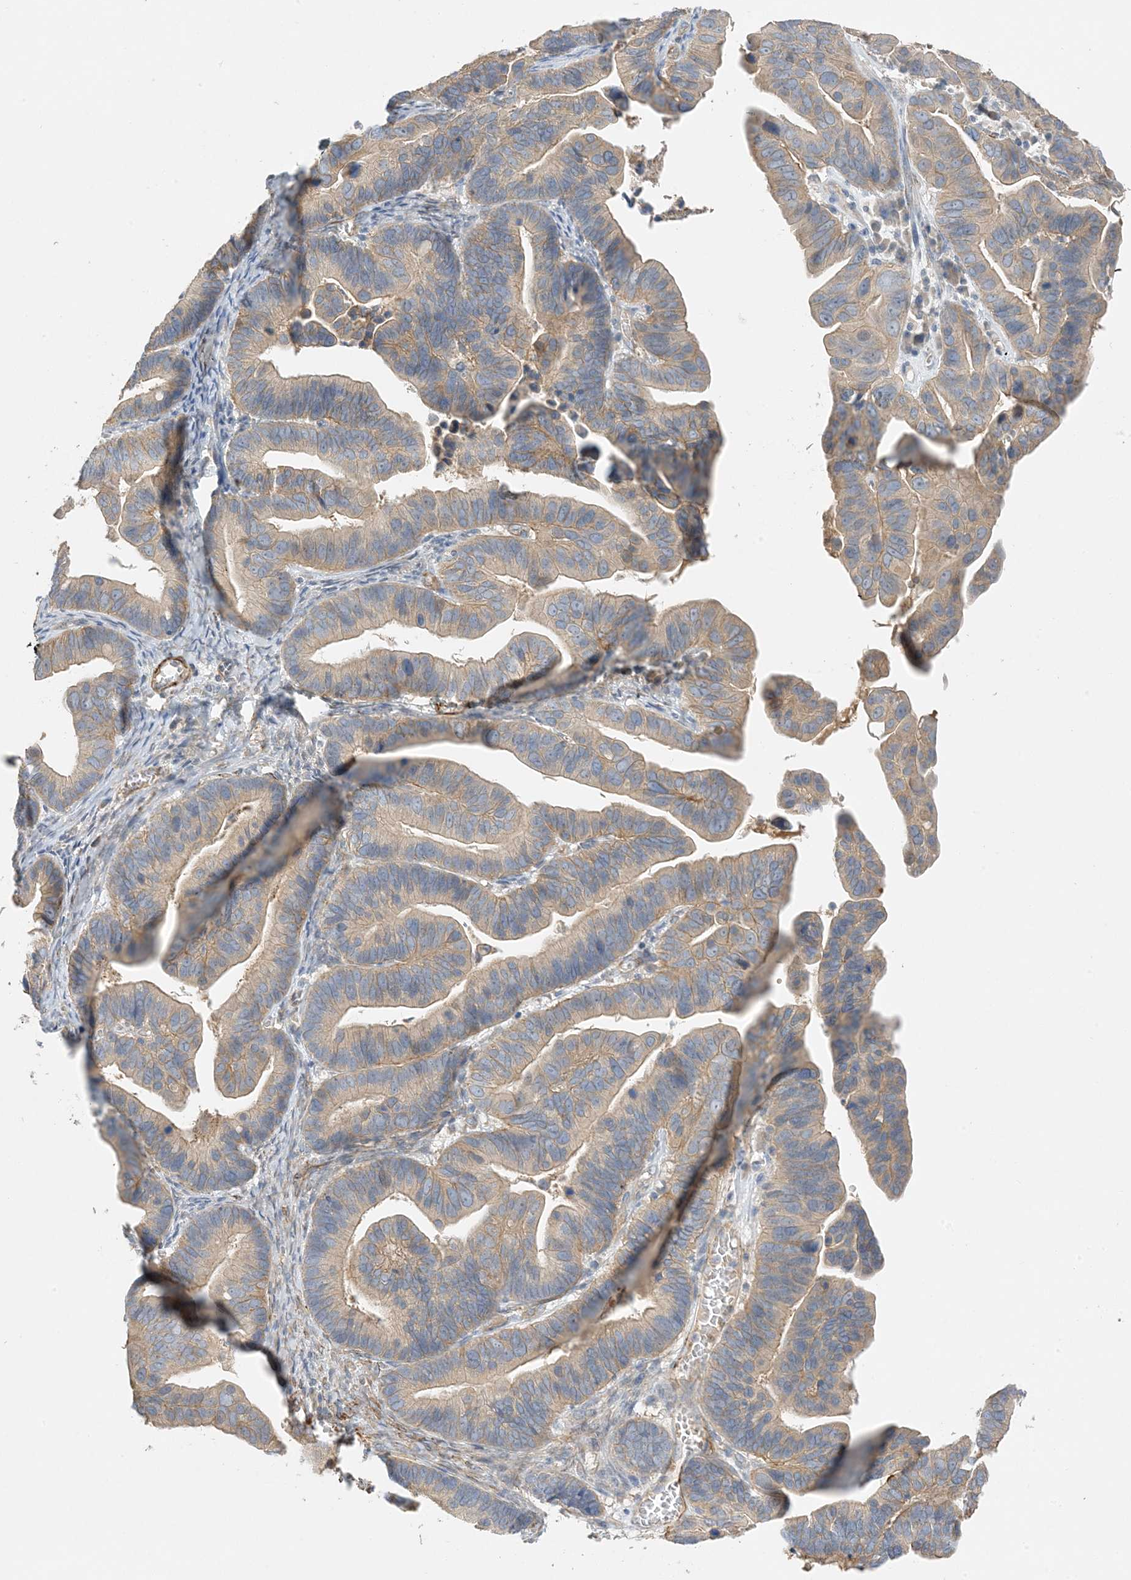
{"staining": {"intensity": "weak", "quantity": "25%-75%", "location": "cytoplasmic/membranous"}, "tissue": "ovarian cancer", "cell_type": "Tumor cells", "image_type": "cancer", "snomed": [{"axis": "morphology", "description": "Cystadenocarcinoma, serous, NOS"}, {"axis": "topography", "description": "Ovary"}], "caption": "Immunohistochemistry (IHC) micrograph of neoplastic tissue: human ovarian cancer stained using IHC demonstrates low levels of weak protein expression localized specifically in the cytoplasmic/membranous of tumor cells, appearing as a cytoplasmic/membranous brown color.", "gene": "KIFBP", "patient": {"sex": "female", "age": 56}}